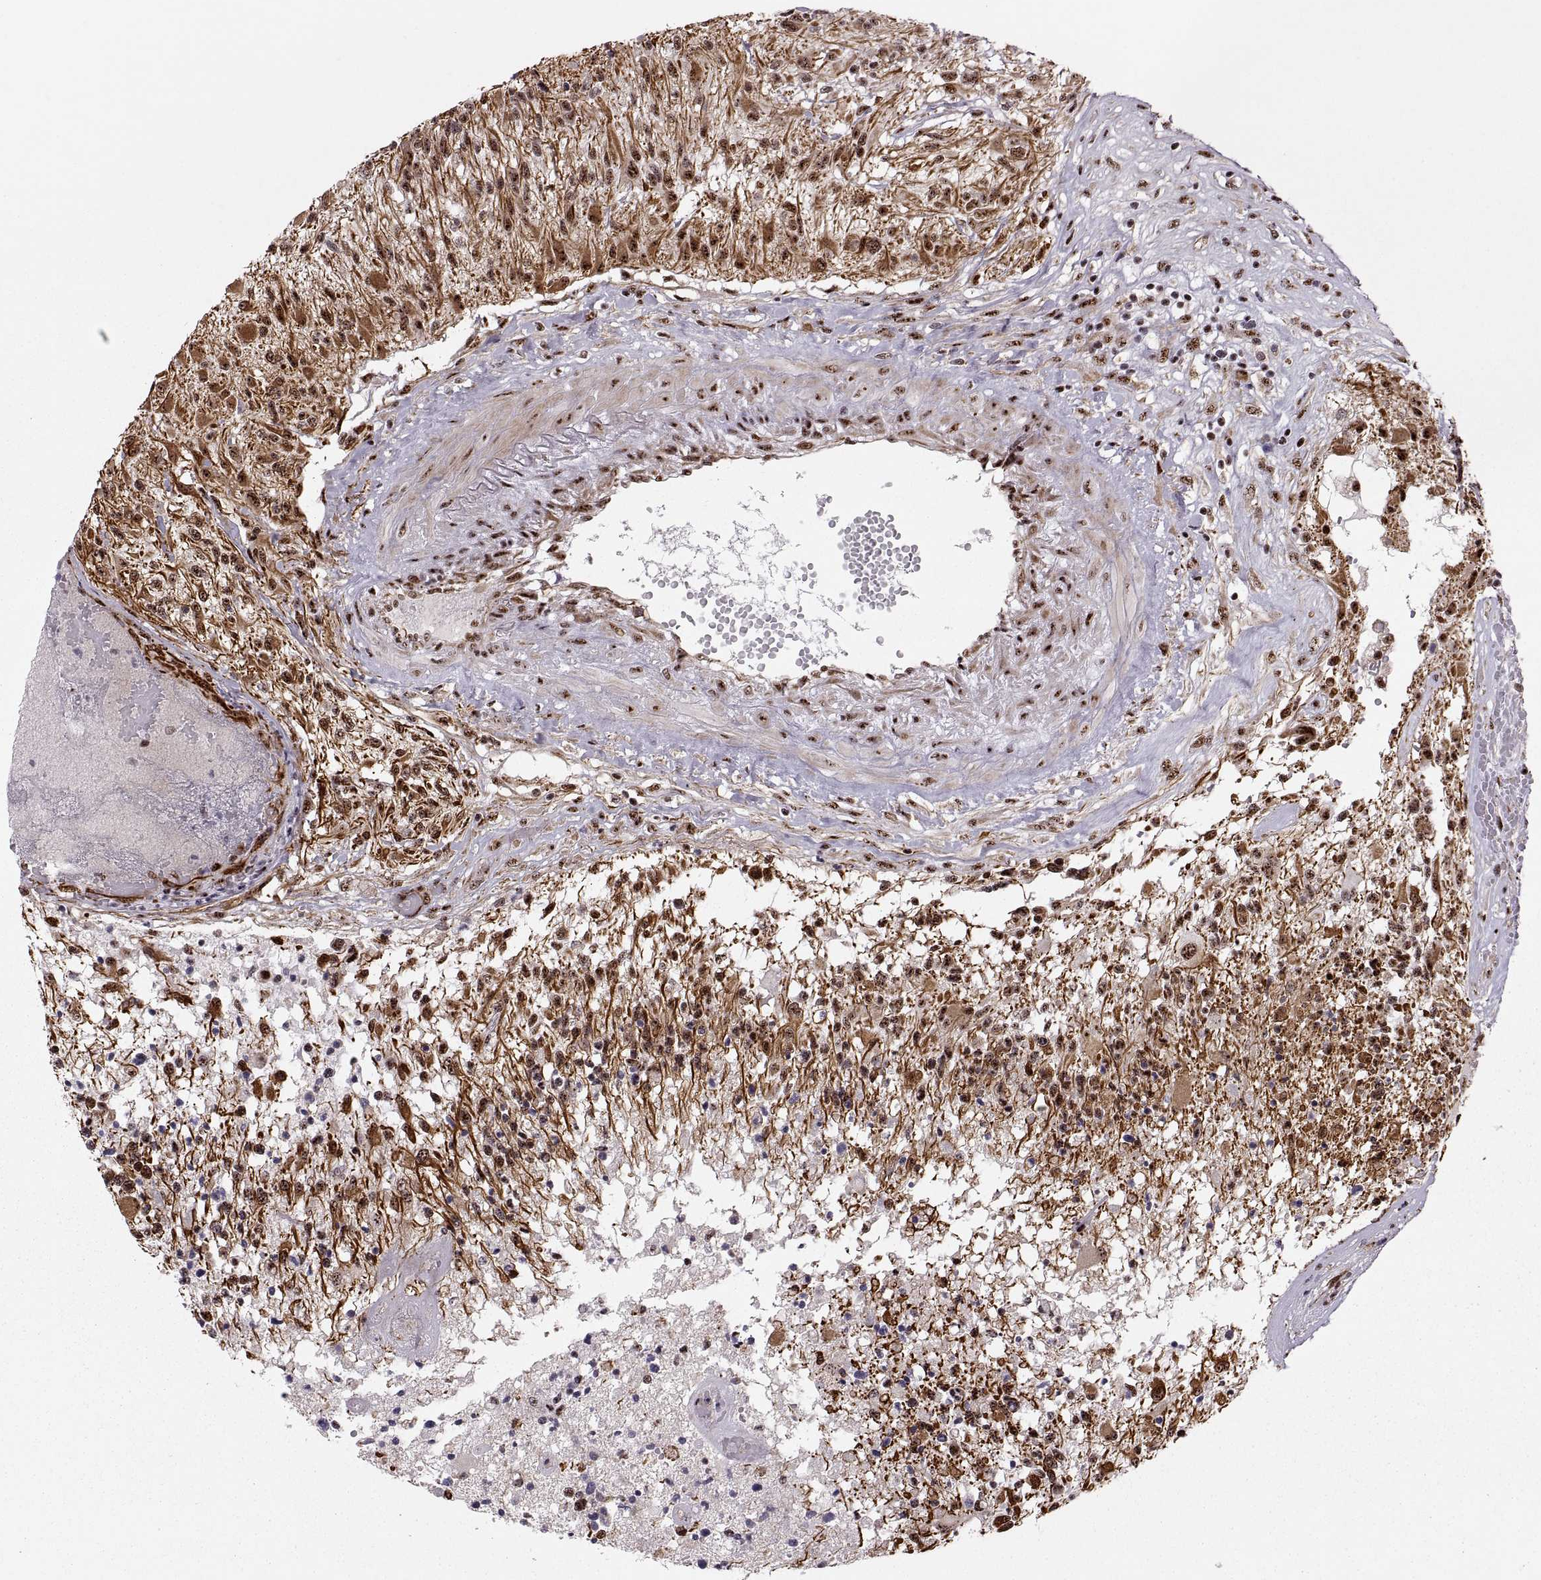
{"staining": {"intensity": "moderate", "quantity": "25%-75%", "location": "cytoplasmic/membranous,nuclear"}, "tissue": "glioma", "cell_type": "Tumor cells", "image_type": "cancer", "snomed": [{"axis": "morphology", "description": "Glioma, malignant, High grade"}, {"axis": "topography", "description": "Brain"}], "caption": "Malignant glioma (high-grade) stained with DAB (3,3'-diaminobenzidine) IHC exhibits medium levels of moderate cytoplasmic/membranous and nuclear staining in about 25%-75% of tumor cells. (Brightfield microscopy of DAB IHC at high magnification).", "gene": "ZCCHC17", "patient": {"sex": "female", "age": 63}}